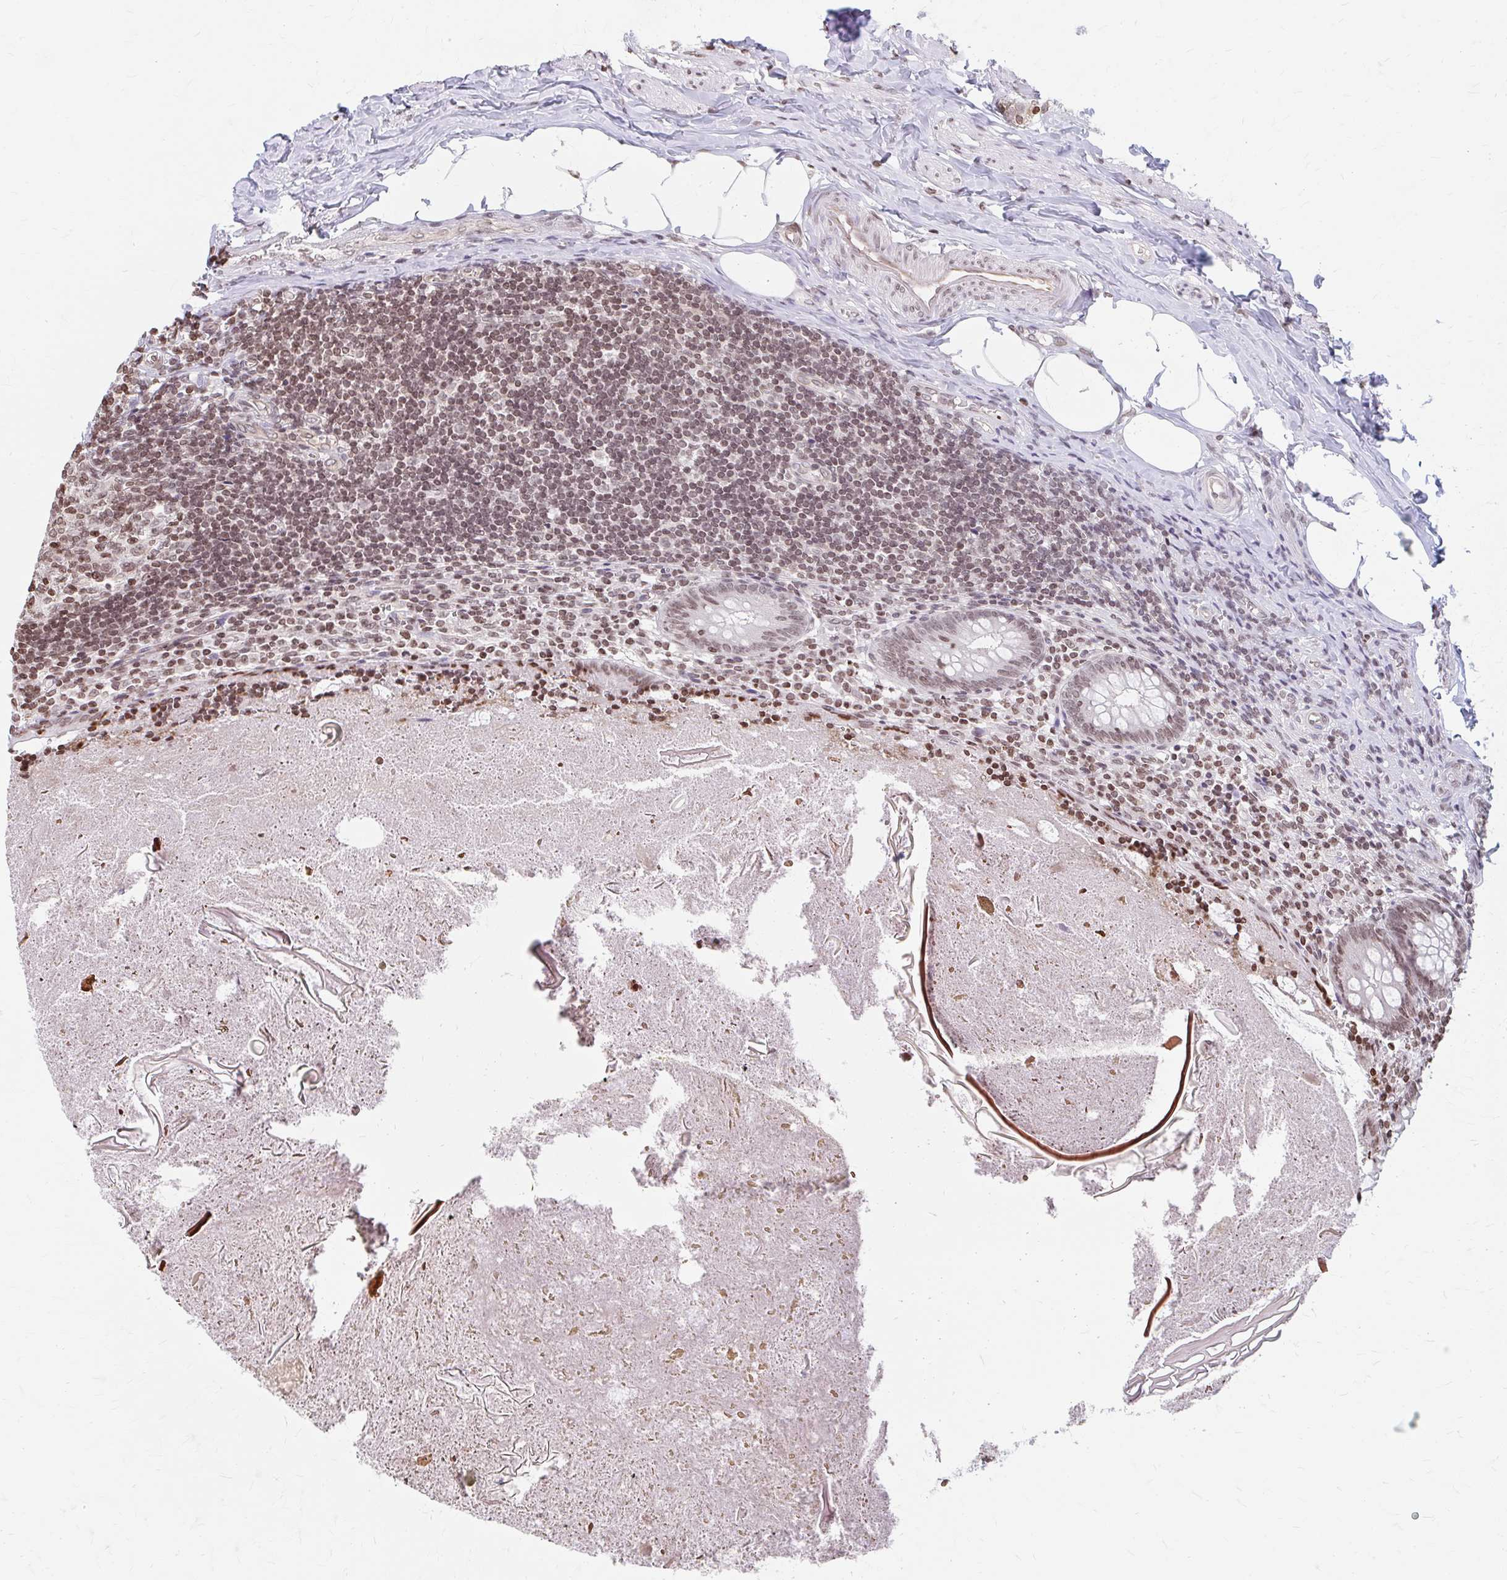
{"staining": {"intensity": "moderate", "quantity": ">75%", "location": "nuclear"}, "tissue": "appendix", "cell_type": "Glandular cells", "image_type": "normal", "snomed": [{"axis": "morphology", "description": "Normal tissue, NOS"}, {"axis": "topography", "description": "Appendix"}], "caption": "Human appendix stained with a brown dye reveals moderate nuclear positive positivity in about >75% of glandular cells.", "gene": "ORC3", "patient": {"sex": "female", "age": 17}}